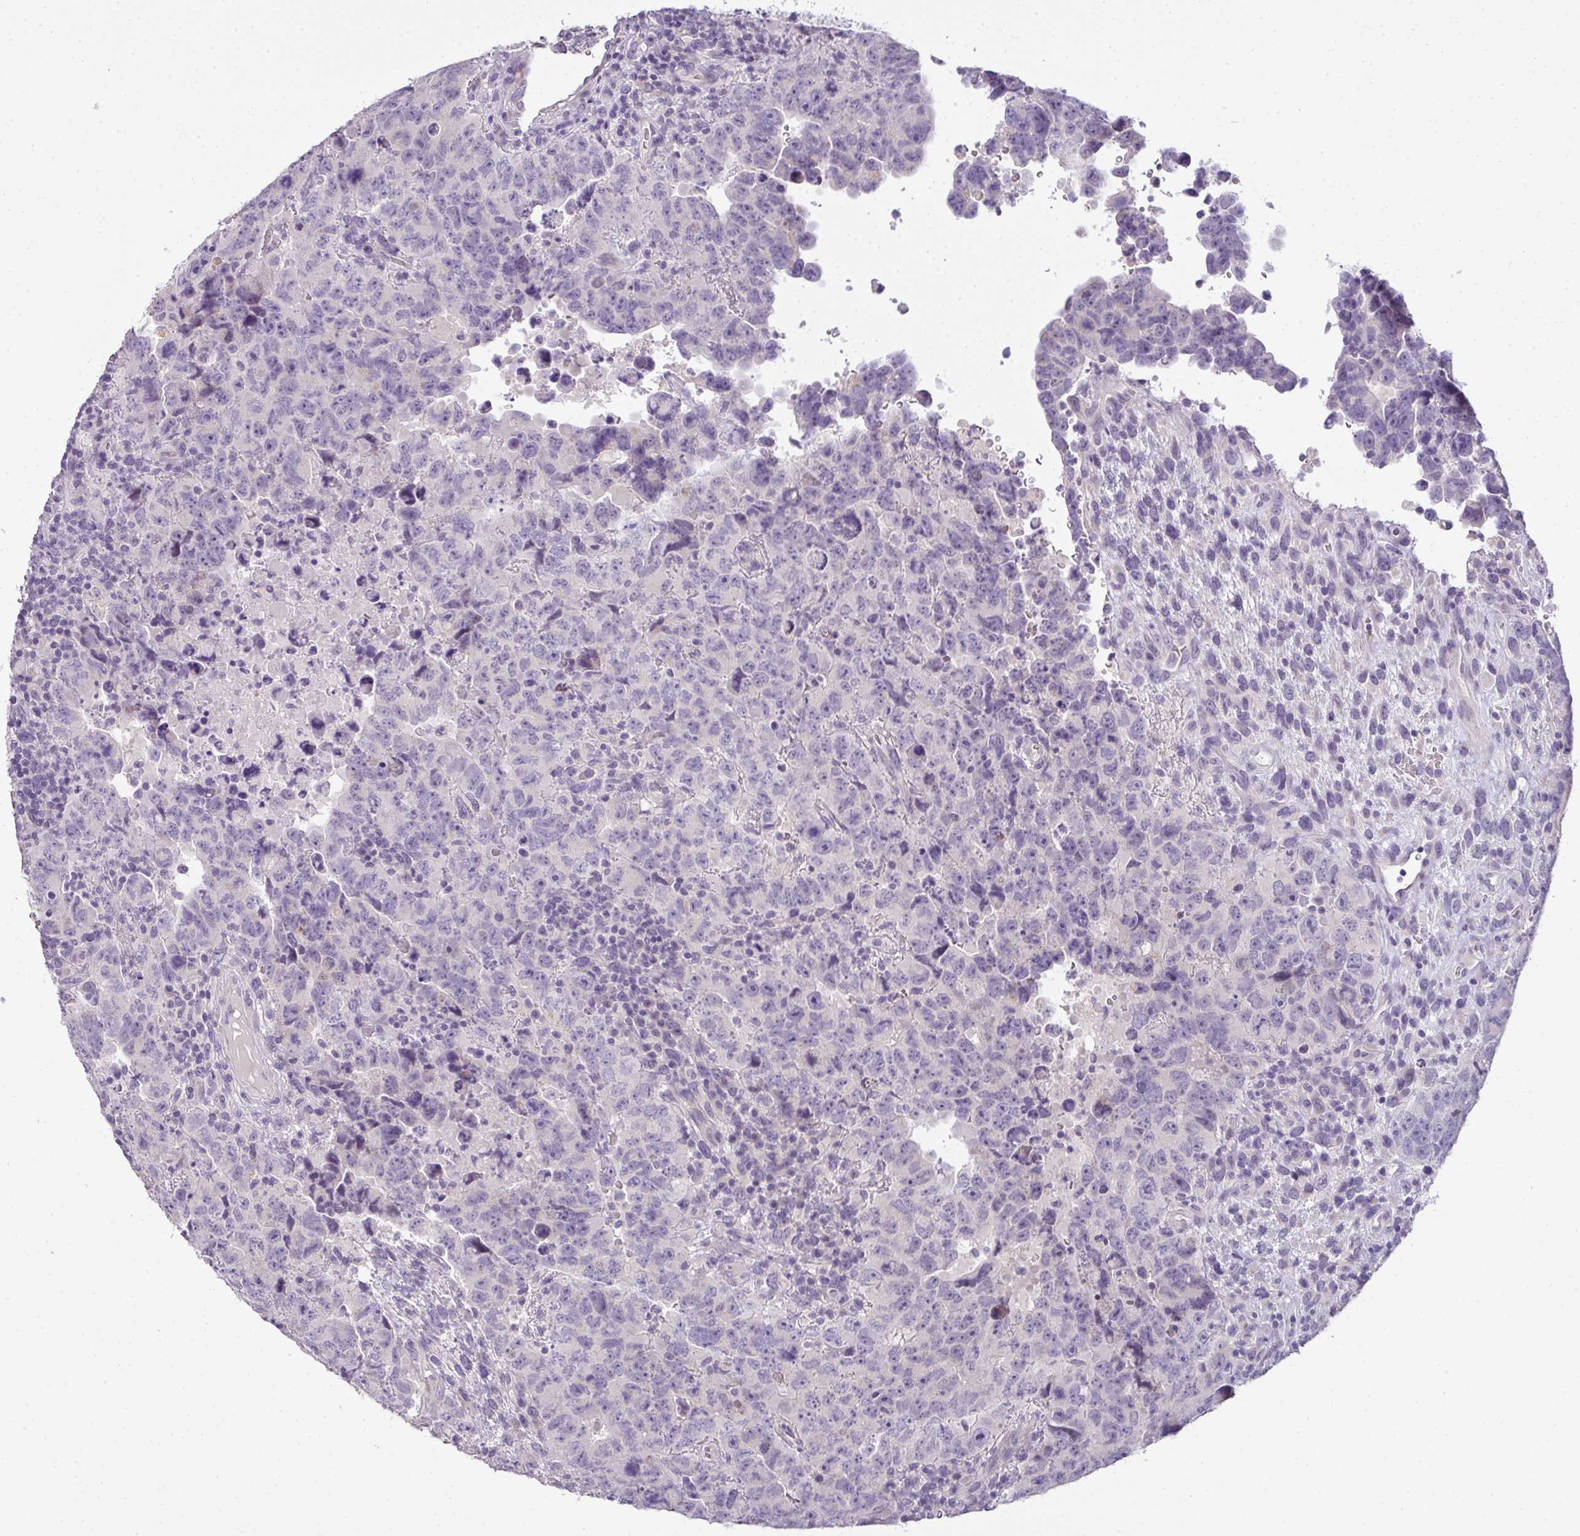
{"staining": {"intensity": "negative", "quantity": "none", "location": "none"}, "tissue": "testis cancer", "cell_type": "Tumor cells", "image_type": "cancer", "snomed": [{"axis": "morphology", "description": "Carcinoma, Embryonal, NOS"}, {"axis": "topography", "description": "Testis"}], "caption": "Tumor cells show no significant positivity in embryonal carcinoma (testis).", "gene": "CMPK1", "patient": {"sex": "male", "age": 24}}